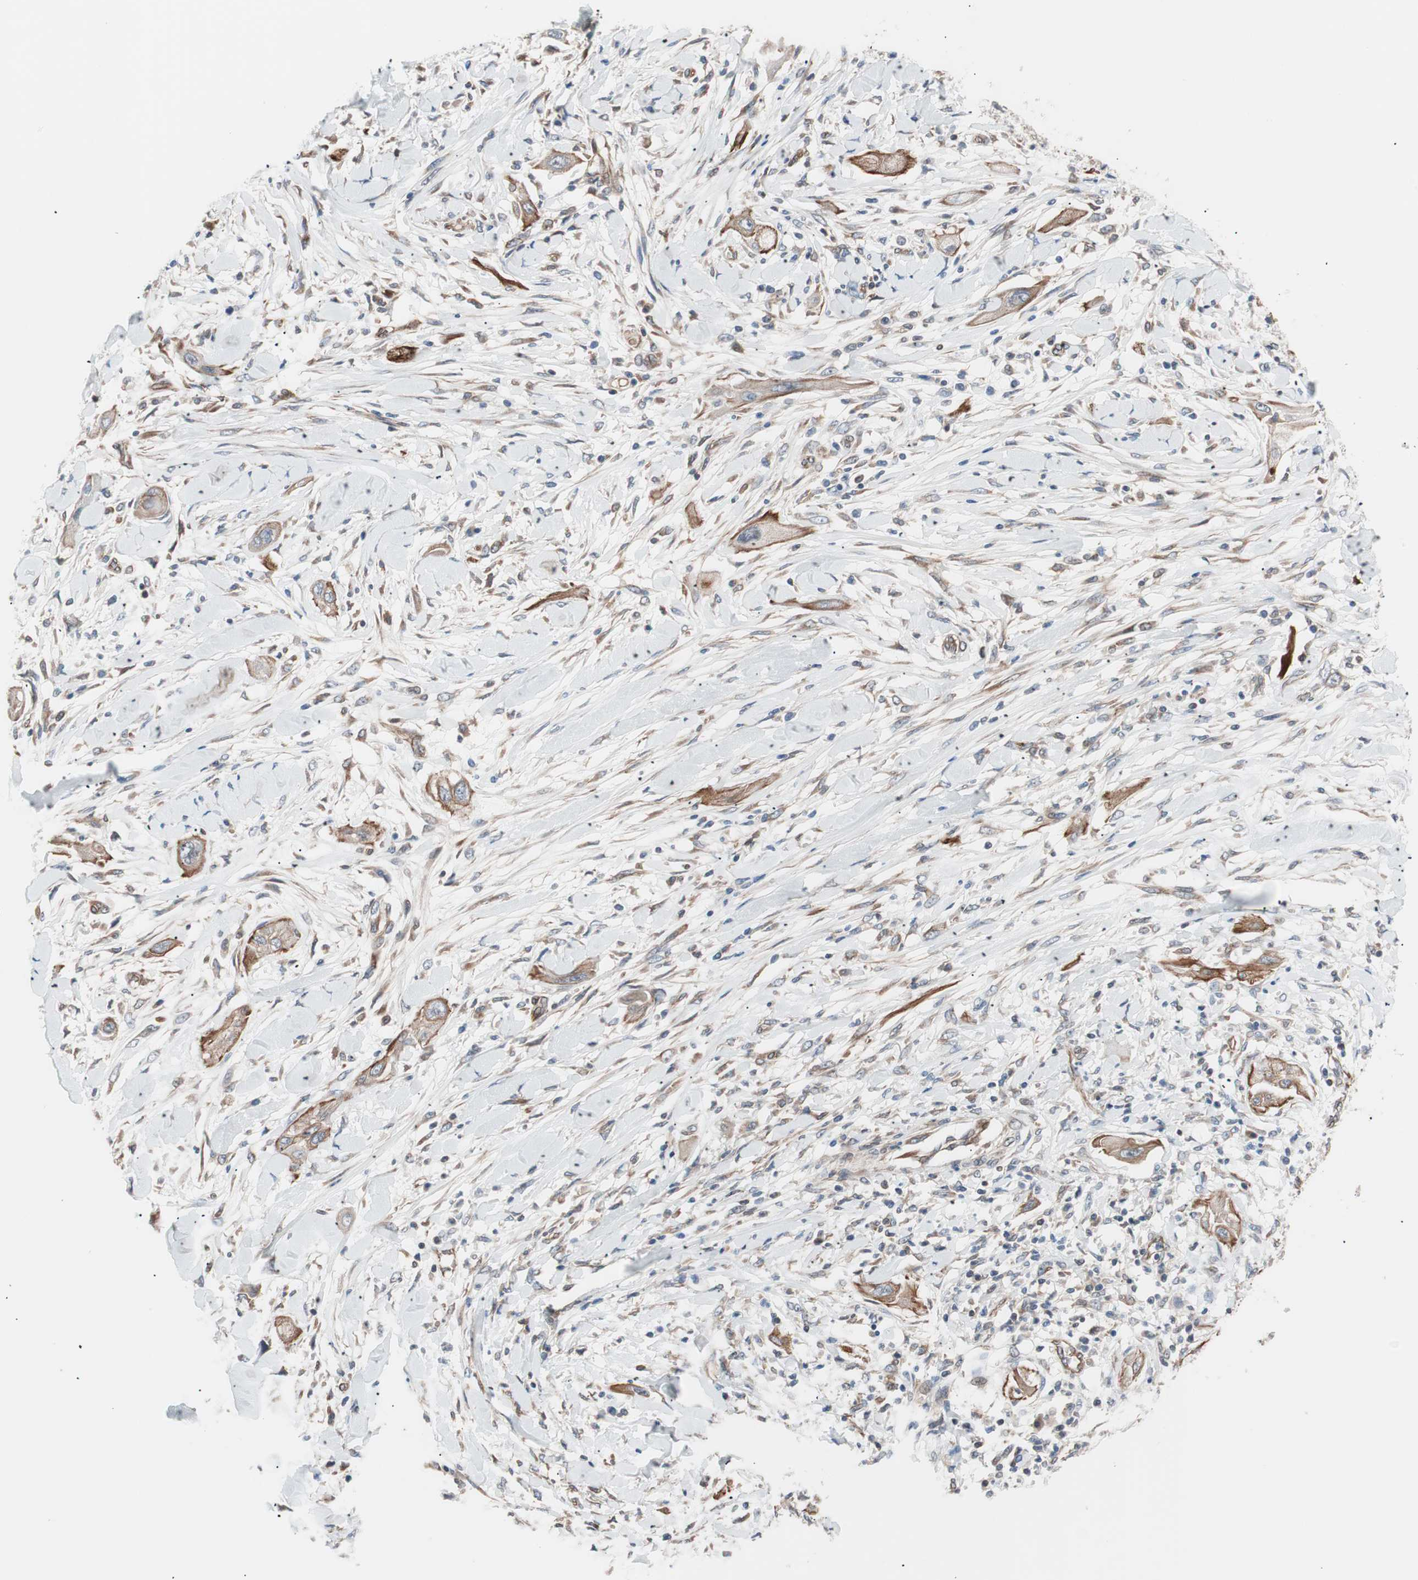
{"staining": {"intensity": "moderate", "quantity": ">75%", "location": "cytoplasmic/membranous"}, "tissue": "lung cancer", "cell_type": "Tumor cells", "image_type": "cancer", "snomed": [{"axis": "morphology", "description": "Squamous cell carcinoma, NOS"}, {"axis": "topography", "description": "Lung"}], "caption": "About >75% of tumor cells in lung cancer demonstrate moderate cytoplasmic/membranous protein staining as visualized by brown immunohistochemical staining.", "gene": "SMG1", "patient": {"sex": "female", "age": 47}}